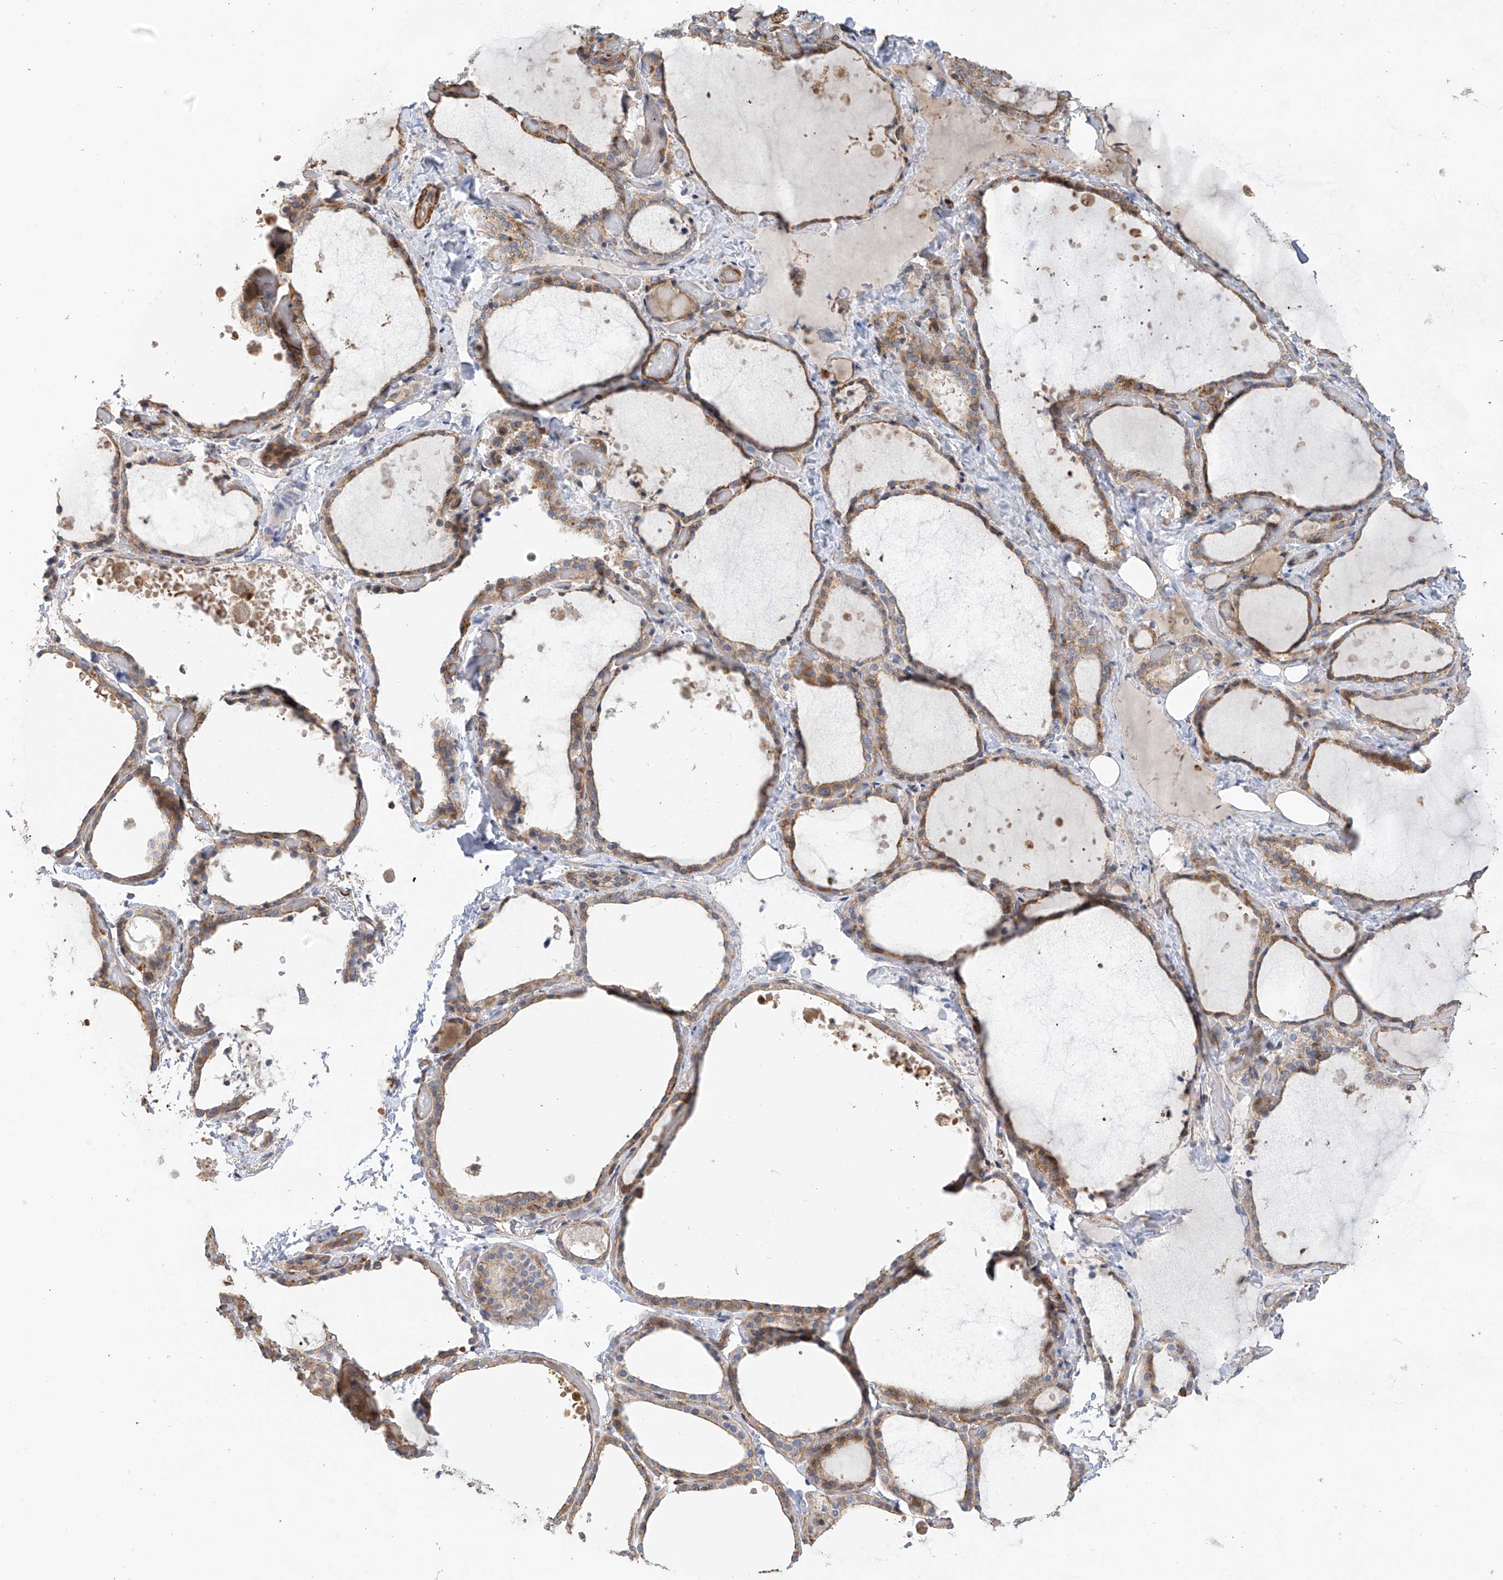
{"staining": {"intensity": "moderate", "quantity": ">75%", "location": "cytoplasmic/membranous"}, "tissue": "thyroid gland", "cell_type": "Glandular cells", "image_type": "normal", "snomed": [{"axis": "morphology", "description": "Normal tissue, NOS"}, {"axis": "topography", "description": "Thyroid gland"}], "caption": "Immunohistochemistry micrograph of unremarkable human thyroid gland stained for a protein (brown), which reveals medium levels of moderate cytoplasmic/membranous positivity in approximately >75% of glandular cells.", "gene": "SLC43A3", "patient": {"sex": "female", "age": 44}}